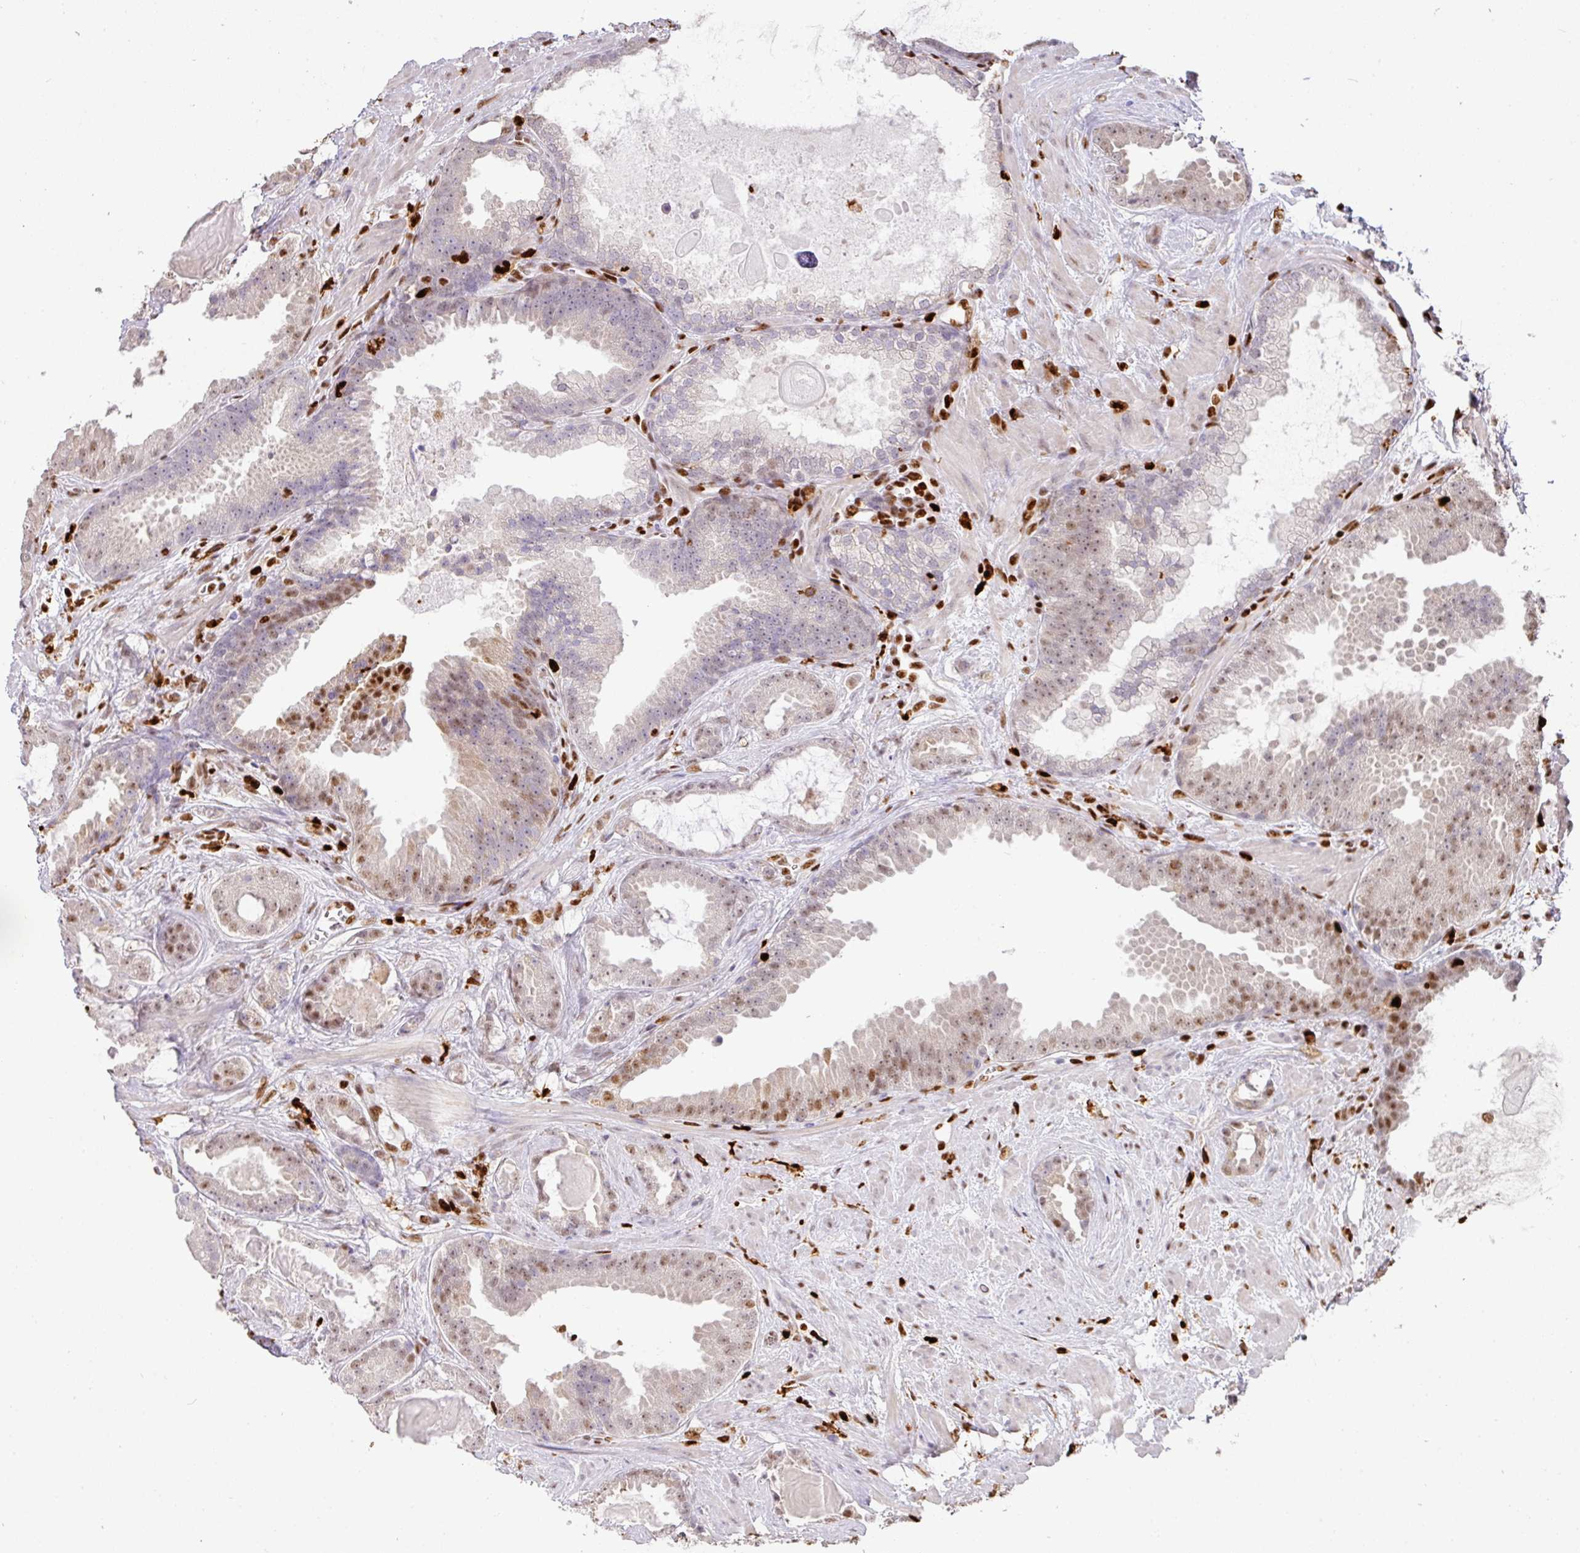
{"staining": {"intensity": "moderate", "quantity": "<25%", "location": "nuclear"}, "tissue": "prostate cancer", "cell_type": "Tumor cells", "image_type": "cancer", "snomed": [{"axis": "morphology", "description": "Adenocarcinoma, Low grade"}, {"axis": "topography", "description": "Prostate"}], "caption": "A photomicrograph showing moderate nuclear staining in approximately <25% of tumor cells in low-grade adenocarcinoma (prostate), as visualized by brown immunohistochemical staining.", "gene": "SAMHD1", "patient": {"sex": "male", "age": 62}}